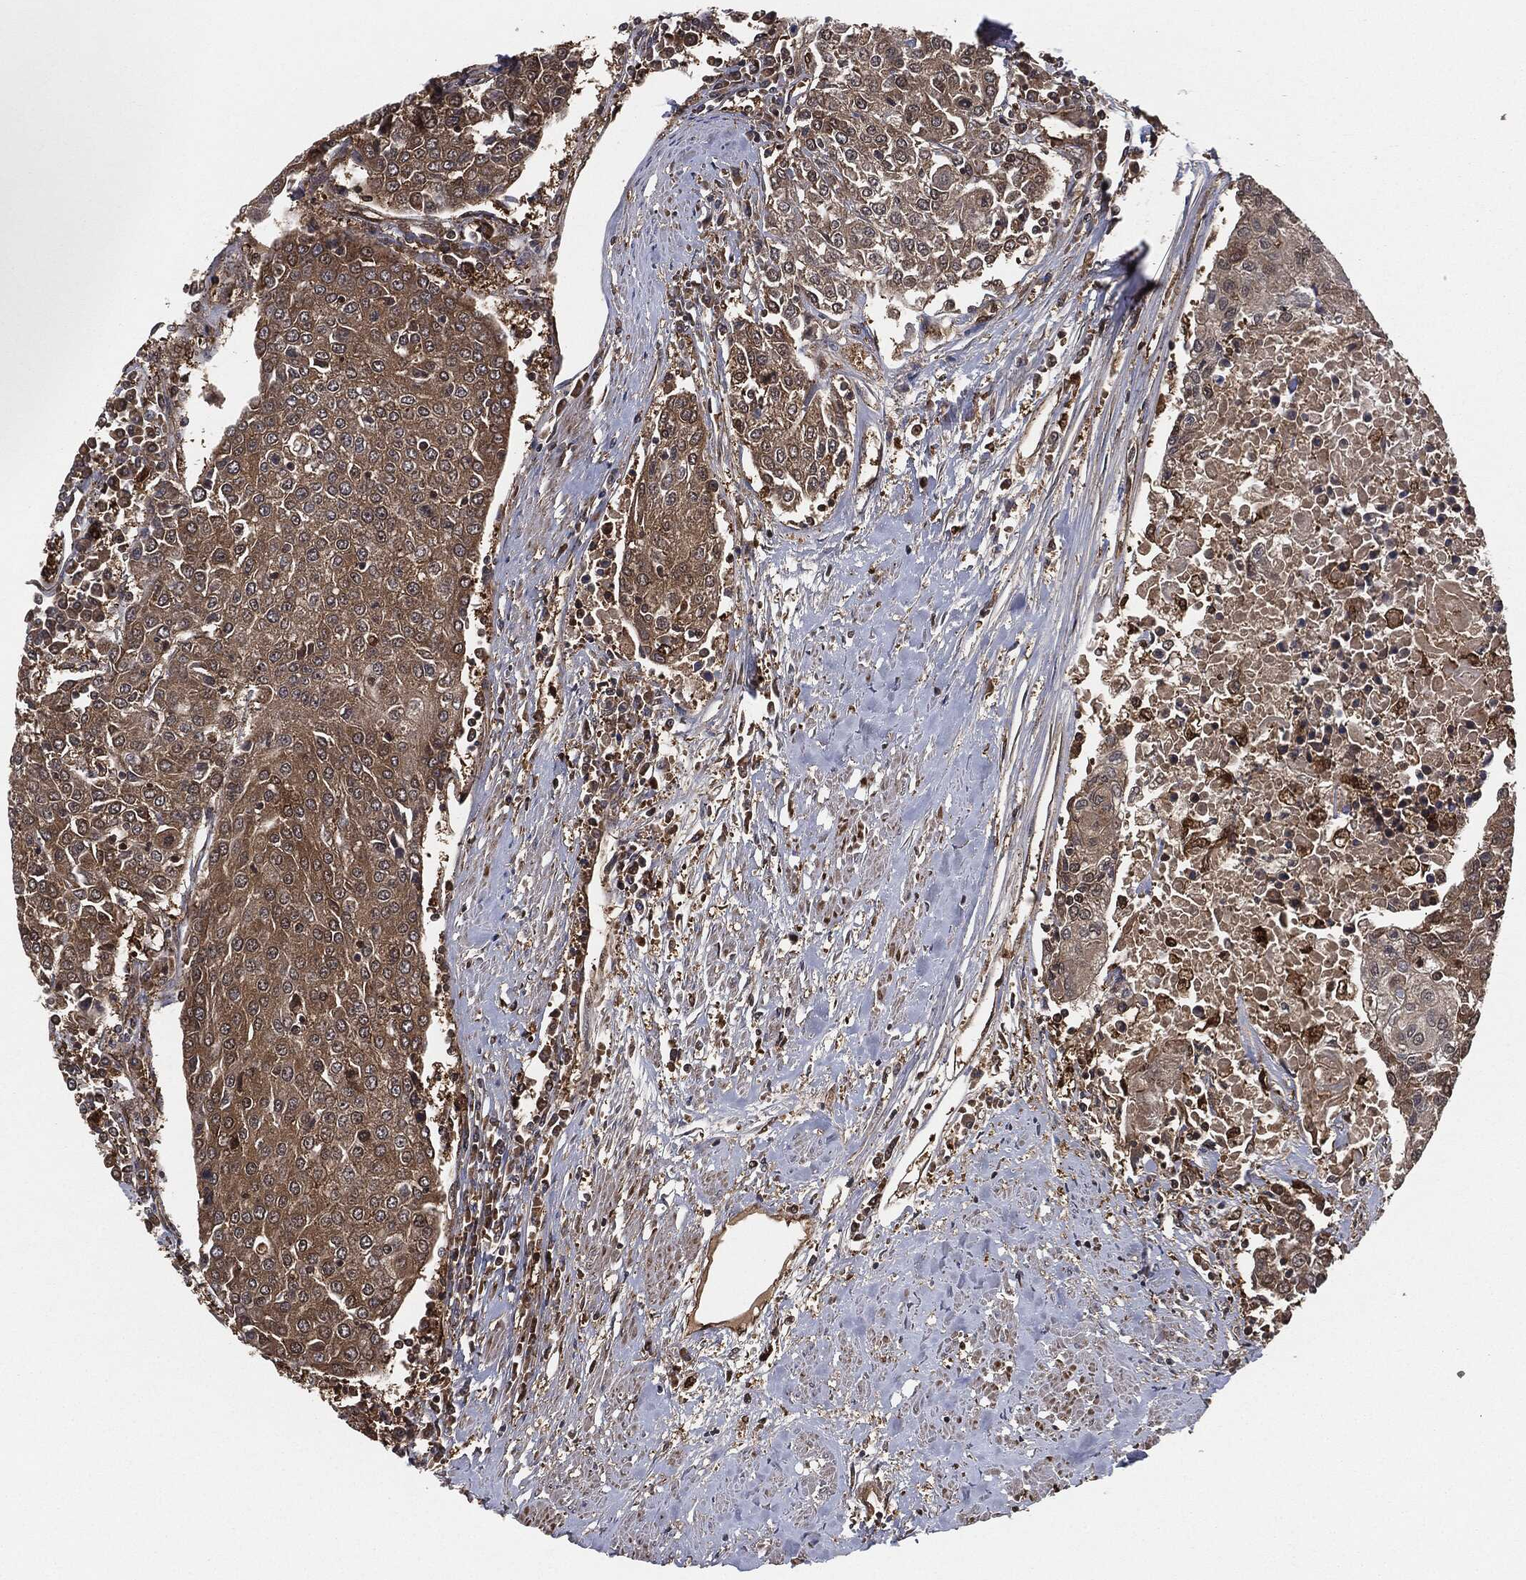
{"staining": {"intensity": "moderate", "quantity": ">75%", "location": "cytoplasmic/membranous"}, "tissue": "urothelial cancer", "cell_type": "Tumor cells", "image_type": "cancer", "snomed": [{"axis": "morphology", "description": "Urothelial carcinoma, High grade"}, {"axis": "topography", "description": "Urinary bladder"}], "caption": "The immunohistochemical stain highlights moderate cytoplasmic/membranous expression in tumor cells of urothelial cancer tissue. The protein is shown in brown color, while the nuclei are stained blue.", "gene": "CAPRIN2", "patient": {"sex": "female", "age": 85}}